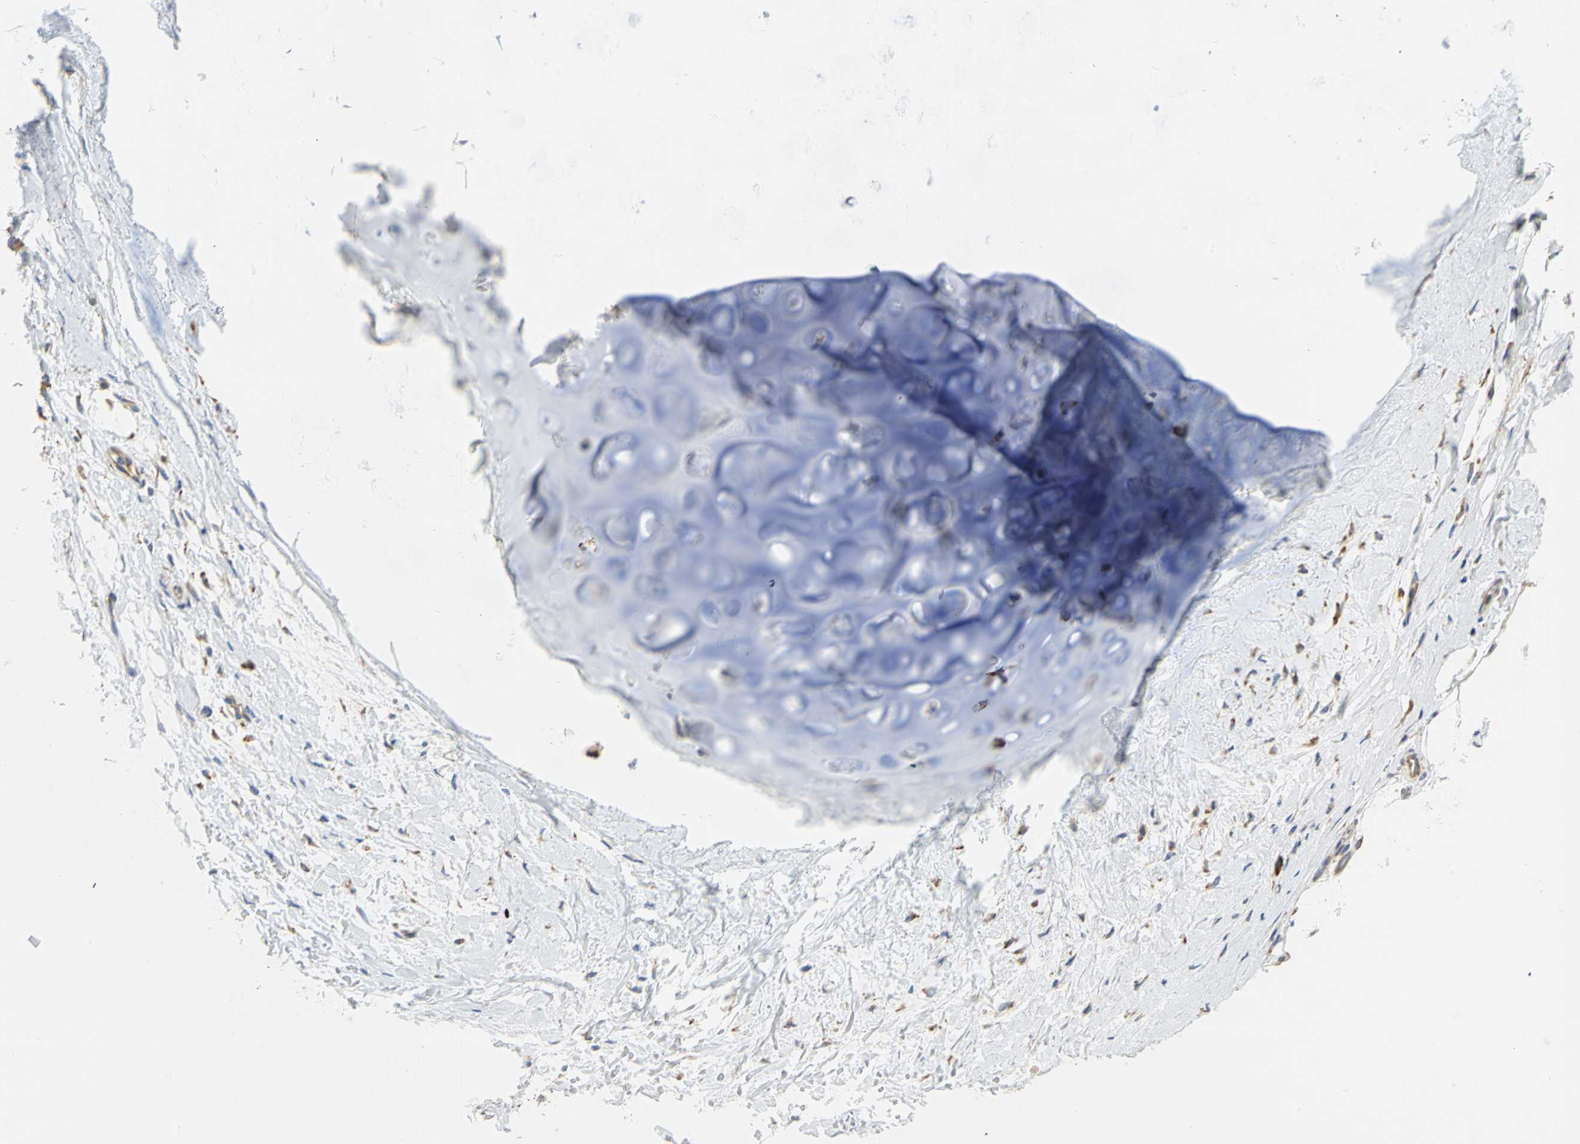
{"staining": {"intensity": "negative", "quantity": "none", "location": "none"}, "tissue": "adipose tissue", "cell_type": "Adipocytes", "image_type": "normal", "snomed": [{"axis": "morphology", "description": "Normal tissue, NOS"}, {"axis": "topography", "description": "Cartilage tissue"}, {"axis": "topography", "description": "Bronchus"}], "caption": "Human adipose tissue stained for a protein using IHC reveals no positivity in adipocytes.", "gene": "TULP4", "patient": {"sex": "female", "age": 73}}